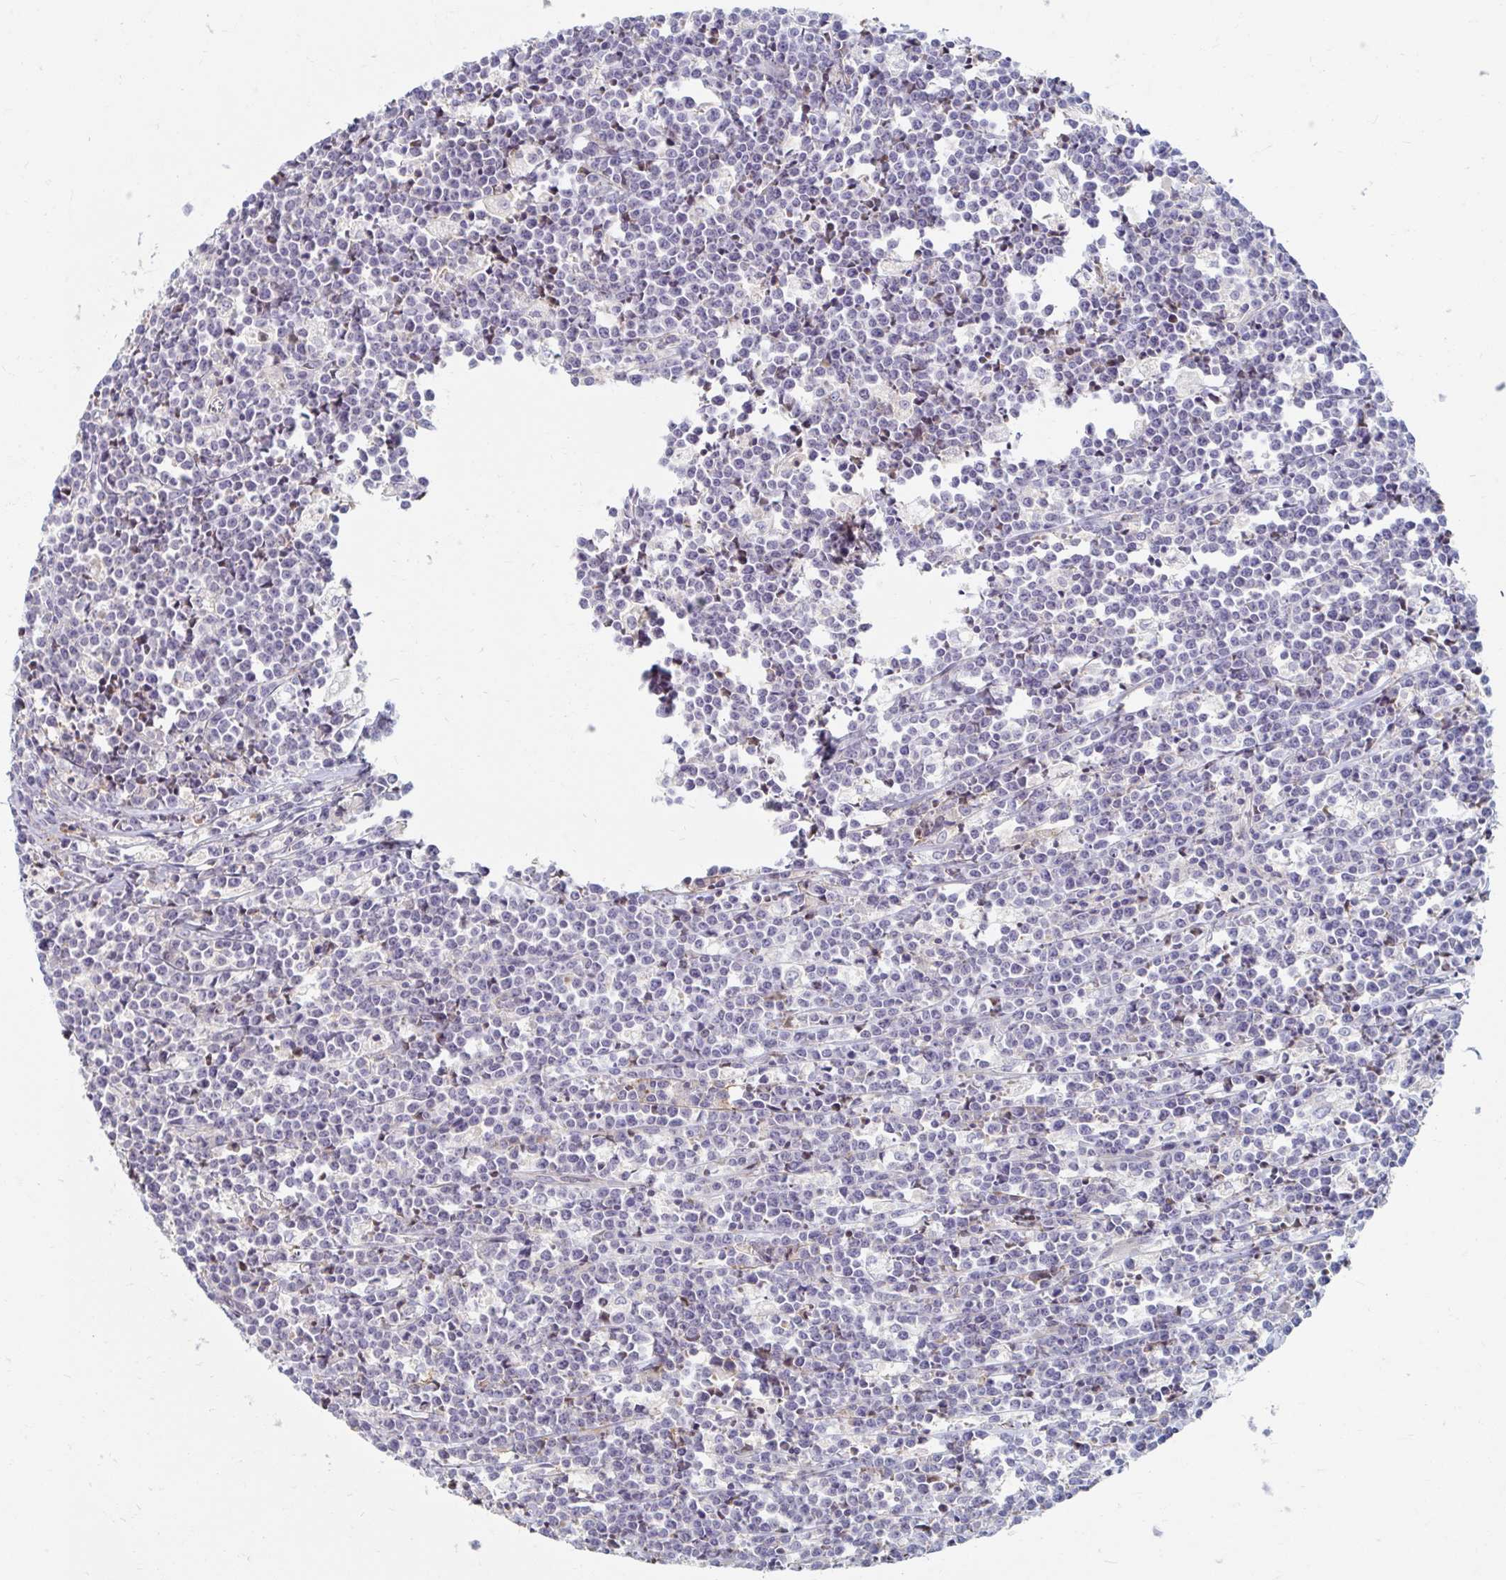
{"staining": {"intensity": "negative", "quantity": "none", "location": "none"}, "tissue": "lymphoma", "cell_type": "Tumor cells", "image_type": "cancer", "snomed": [{"axis": "morphology", "description": "Malignant lymphoma, non-Hodgkin's type, High grade"}, {"axis": "topography", "description": "Small intestine"}], "caption": "Immunohistochemistry histopathology image of human lymphoma stained for a protein (brown), which exhibits no positivity in tumor cells.", "gene": "MYLK2", "patient": {"sex": "female", "age": 56}}